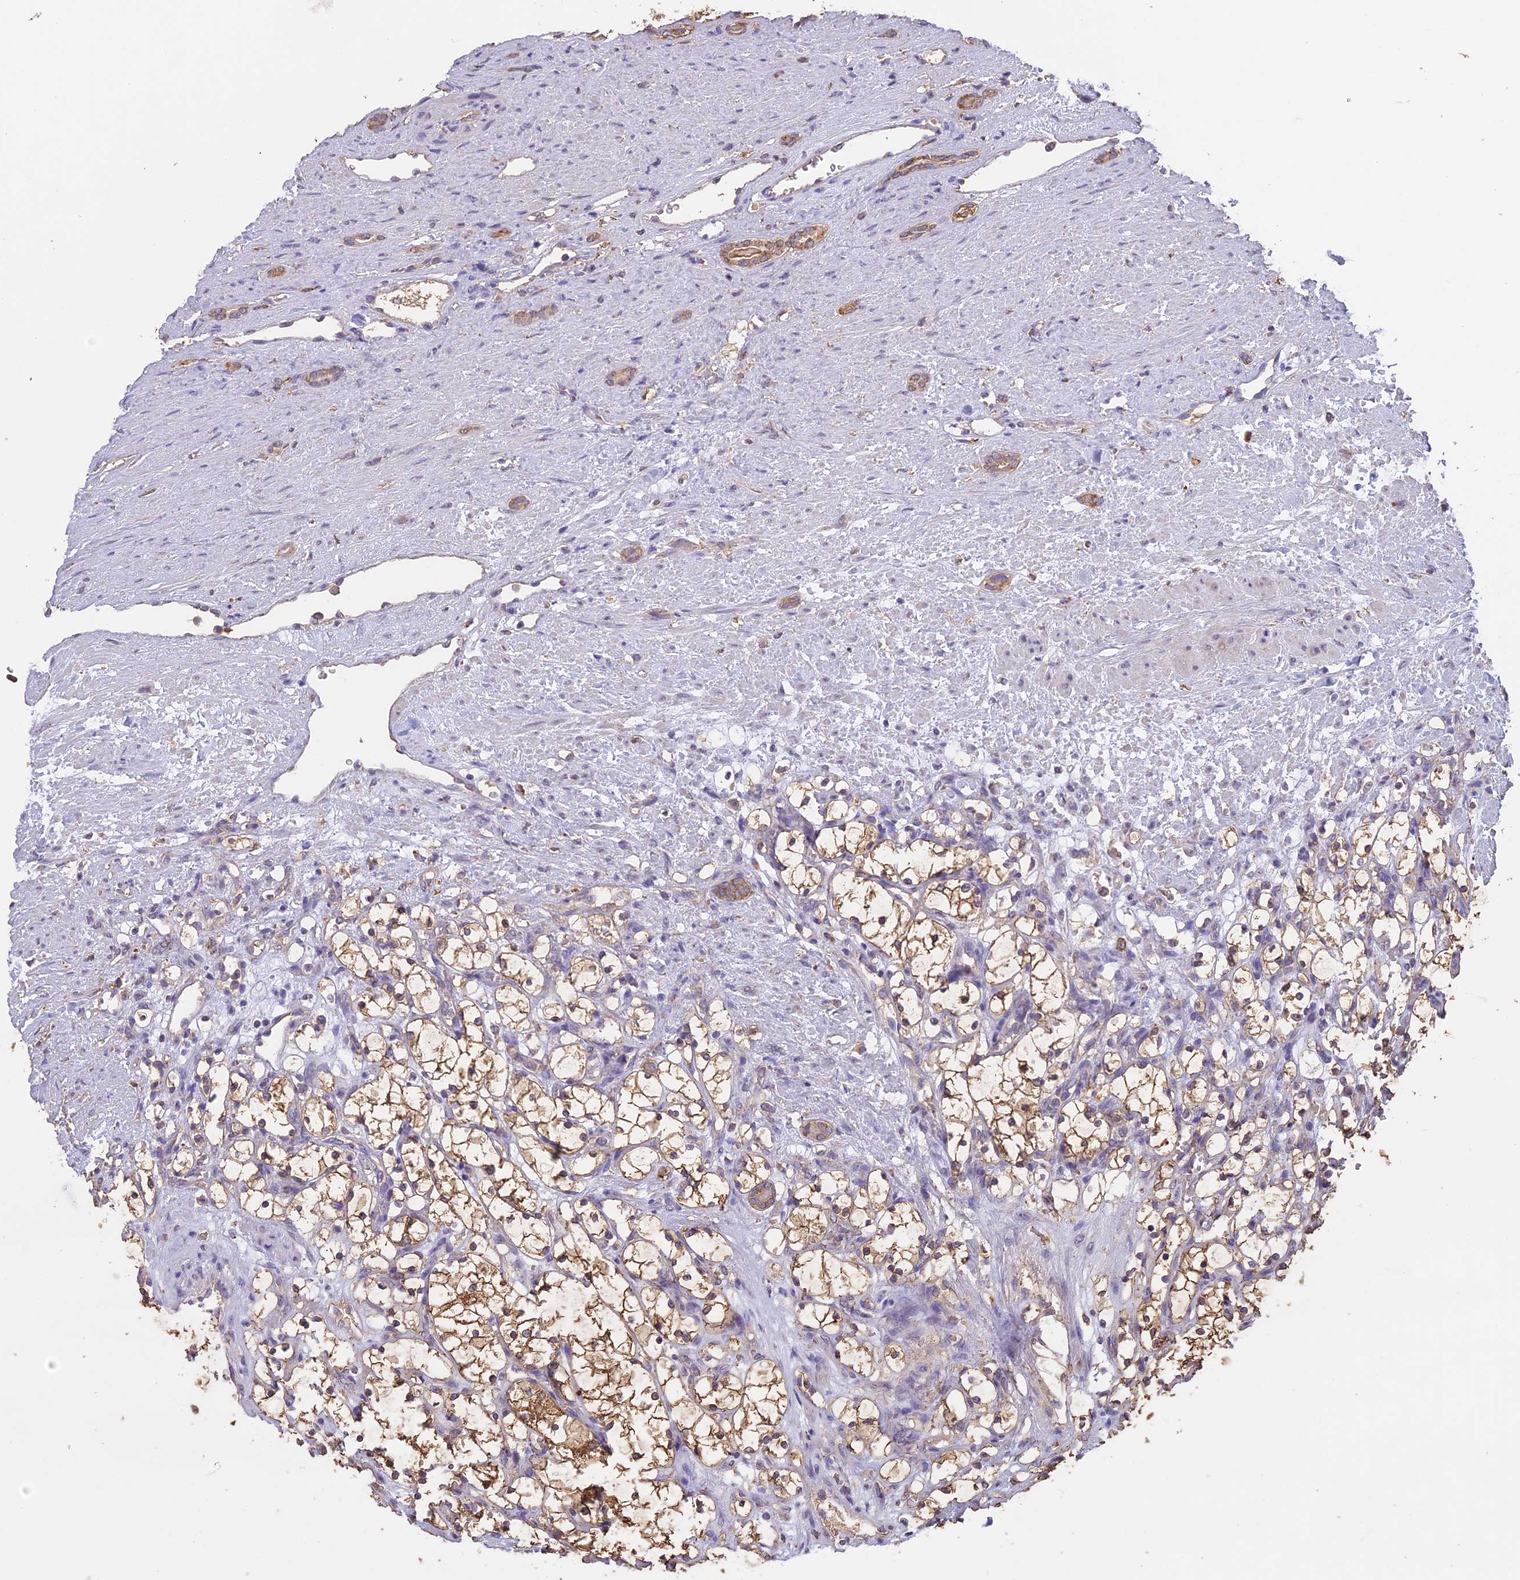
{"staining": {"intensity": "moderate", "quantity": ">75%", "location": "cytoplasmic/membranous"}, "tissue": "renal cancer", "cell_type": "Tumor cells", "image_type": "cancer", "snomed": [{"axis": "morphology", "description": "Adenocarcinoma, NOS"}, {"axis": "topography", "description": "Kidney"}], "caption": "The photomicrograph reveals staining of renal adenocarcinoma, revealing moderate cytoplasmic/membranous protein staining (brown color) within tumor cells.", "gene": "ARHGAP19", "patient": {"sex": "female", "age": 69}}